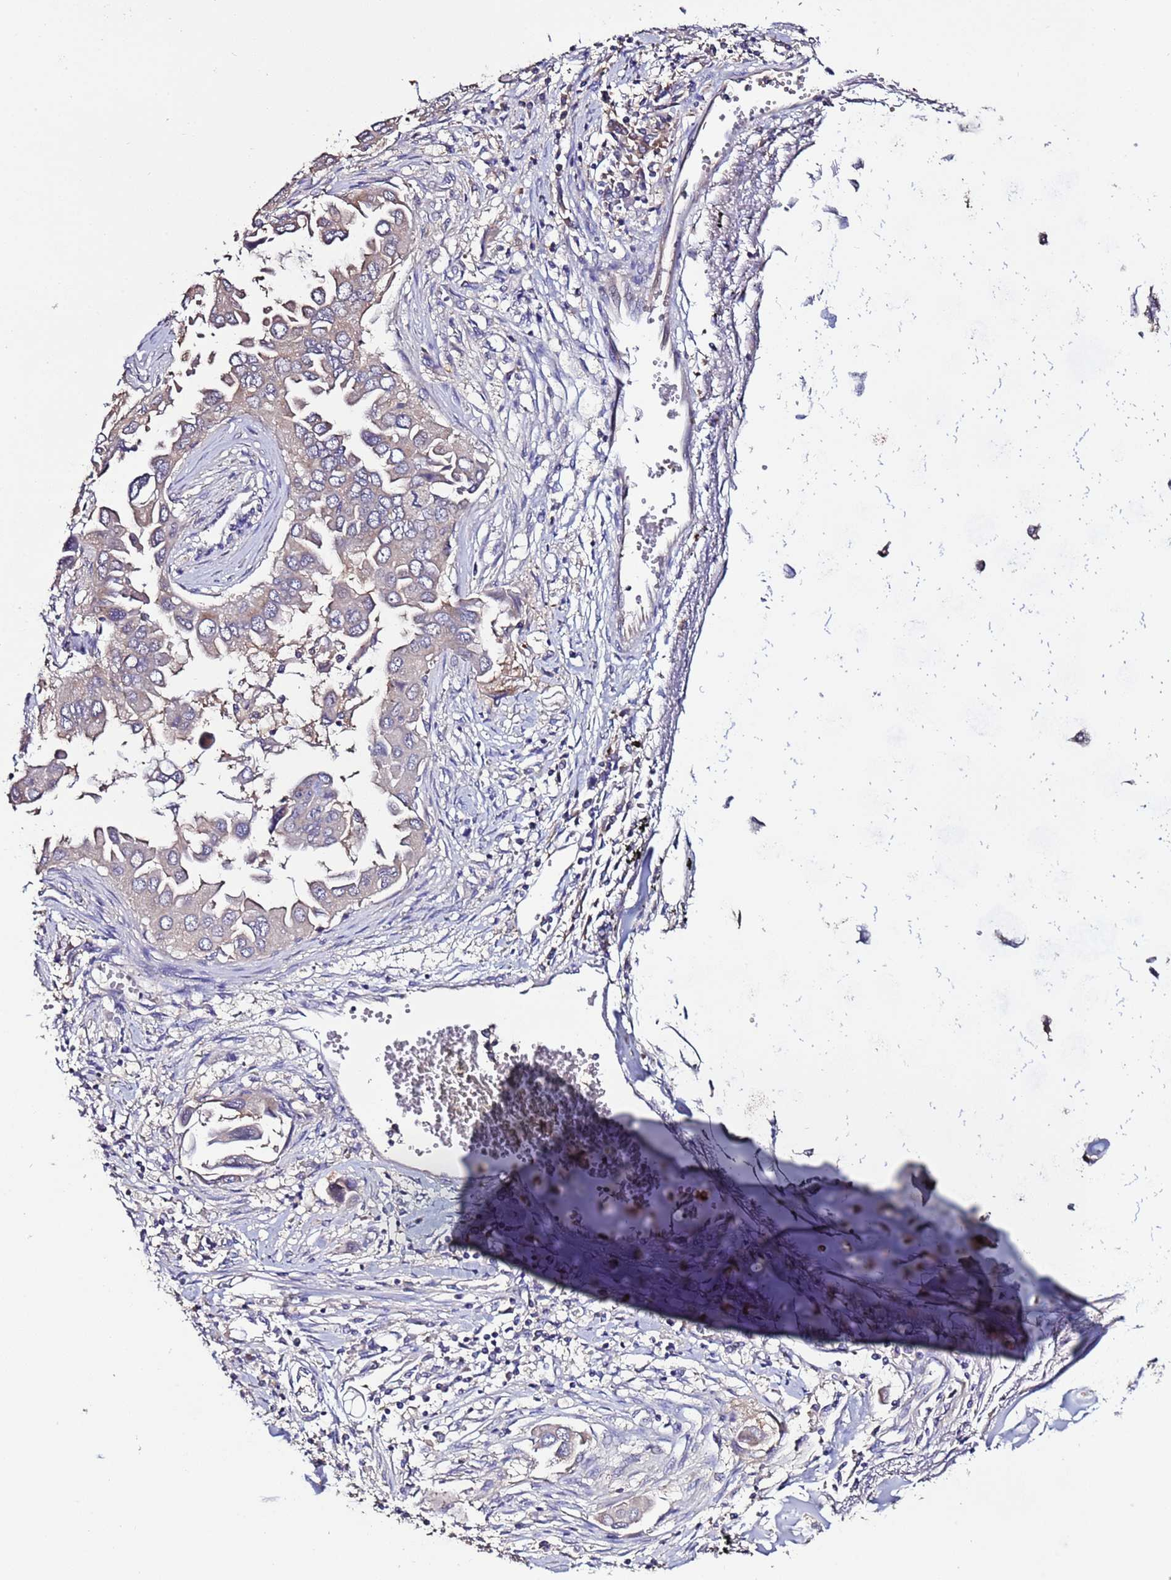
{"staining": {"intensity": "negative", "quantity": "none", "location": "none"}, "tissue": "lung cancer", "cell_type": "Tumor cells", "image_type": "cancer", "snomed": [{"axis": "morphology", "description": "Adenocarcinoma, NOS"}, {"axis": "topography", "description": "Lung"}], "caption": "An image of human lung cancer is negative for staining in tumor cells.", "gene": "RPS15A", "patient": {"sex": "female", "age": 76}}